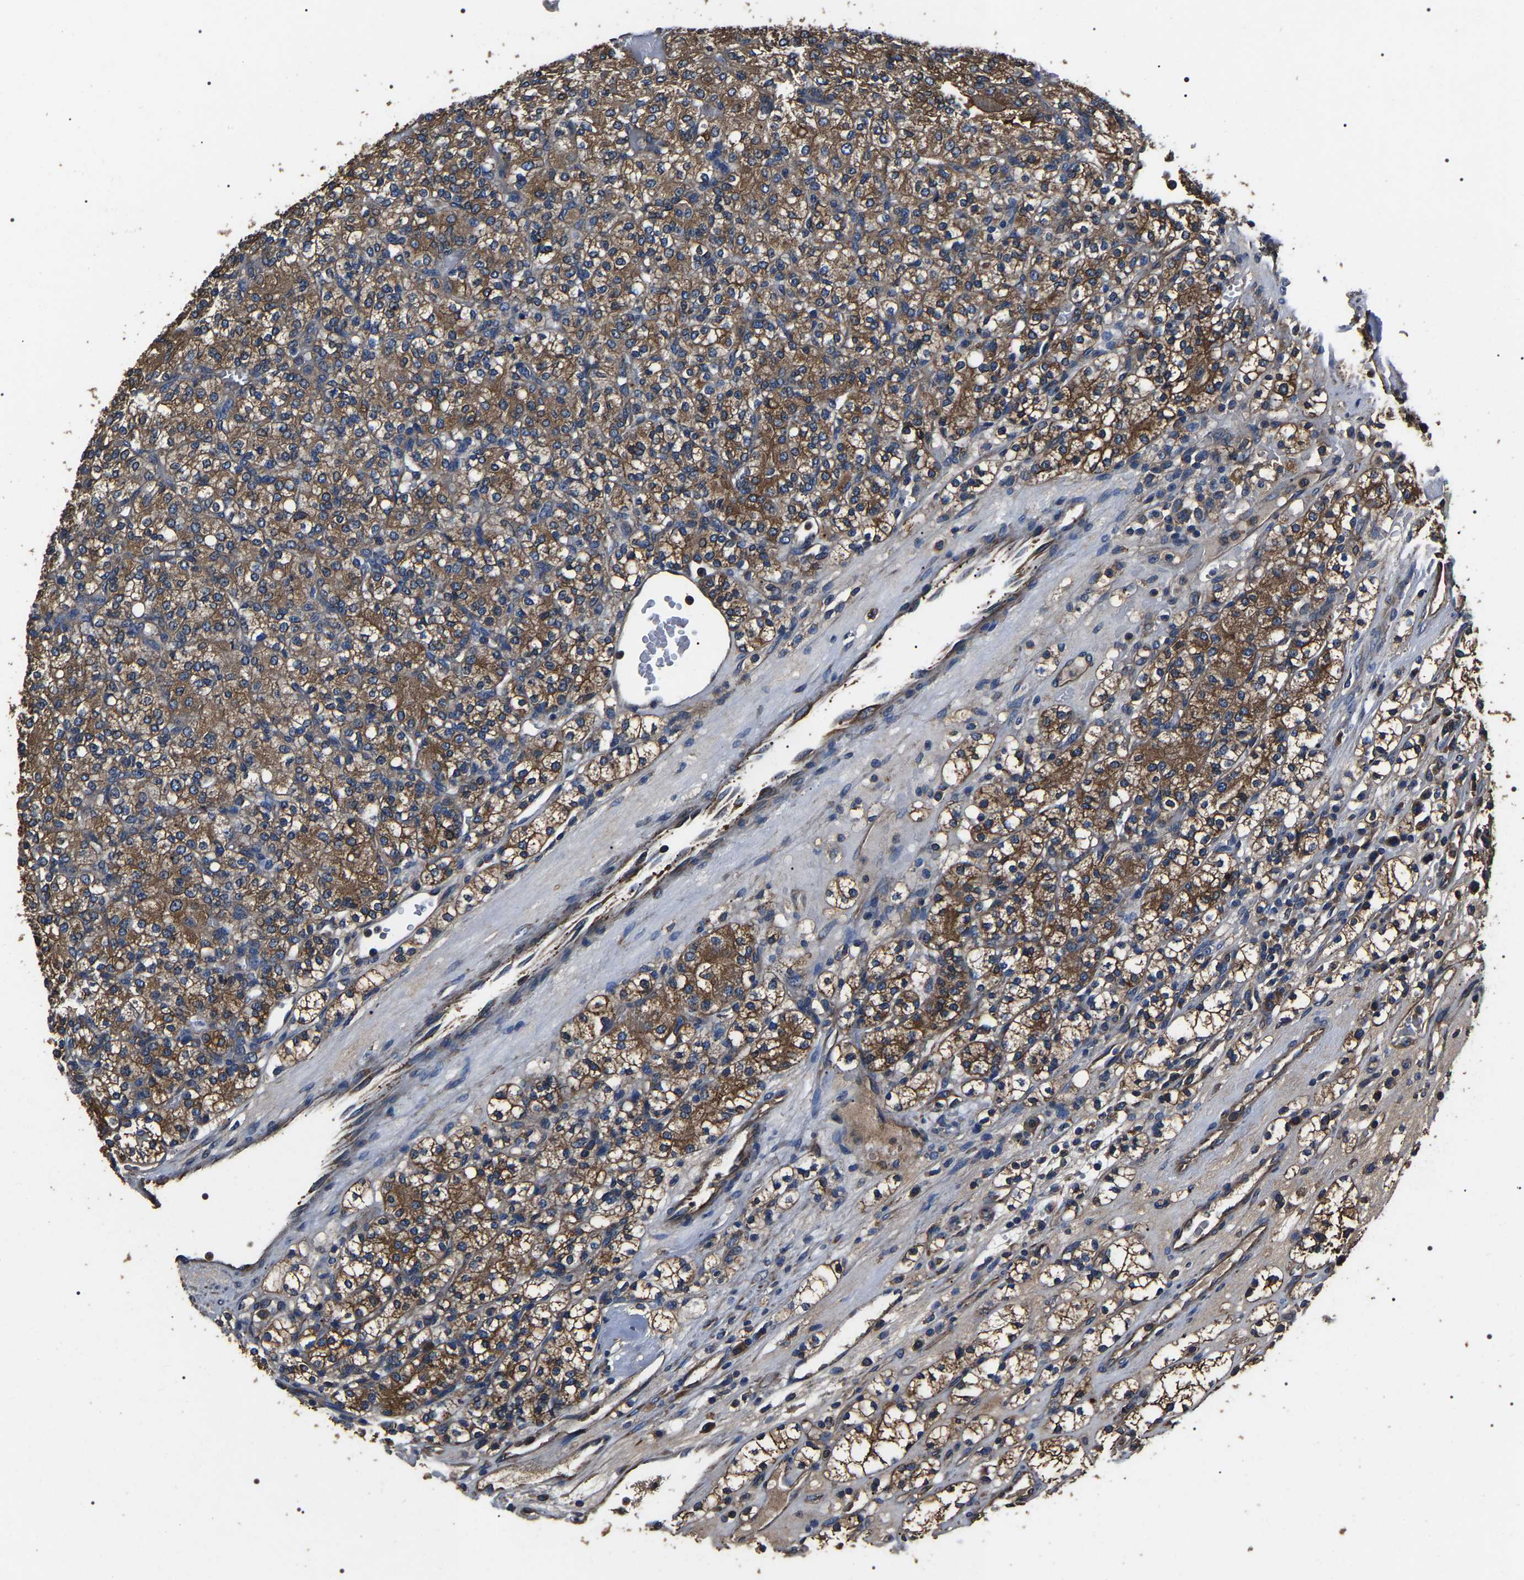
{"staining": {"intensity": "moderate", "quantity": ">75%", "location": "cytoplasmic/membranous"}, "tissue": "renal cancer", "cell_type": "Tumor cells", "image_type": "cancer", "snomed": [{"axis": "morphology", "description": "Adenocarcinoma, NOS"}, {"axis": "topography", "description": "Kidney"}], "caption": "Approximately >75% of tumor cells in human renal cancer (adenocarcinoma) exhibit moderate cytoplasmic/membranous protein positivity as visualized by brown immunohistochemical staining.", "gene": "HSCB", "patient": {"sex": "male", "age": 77}}